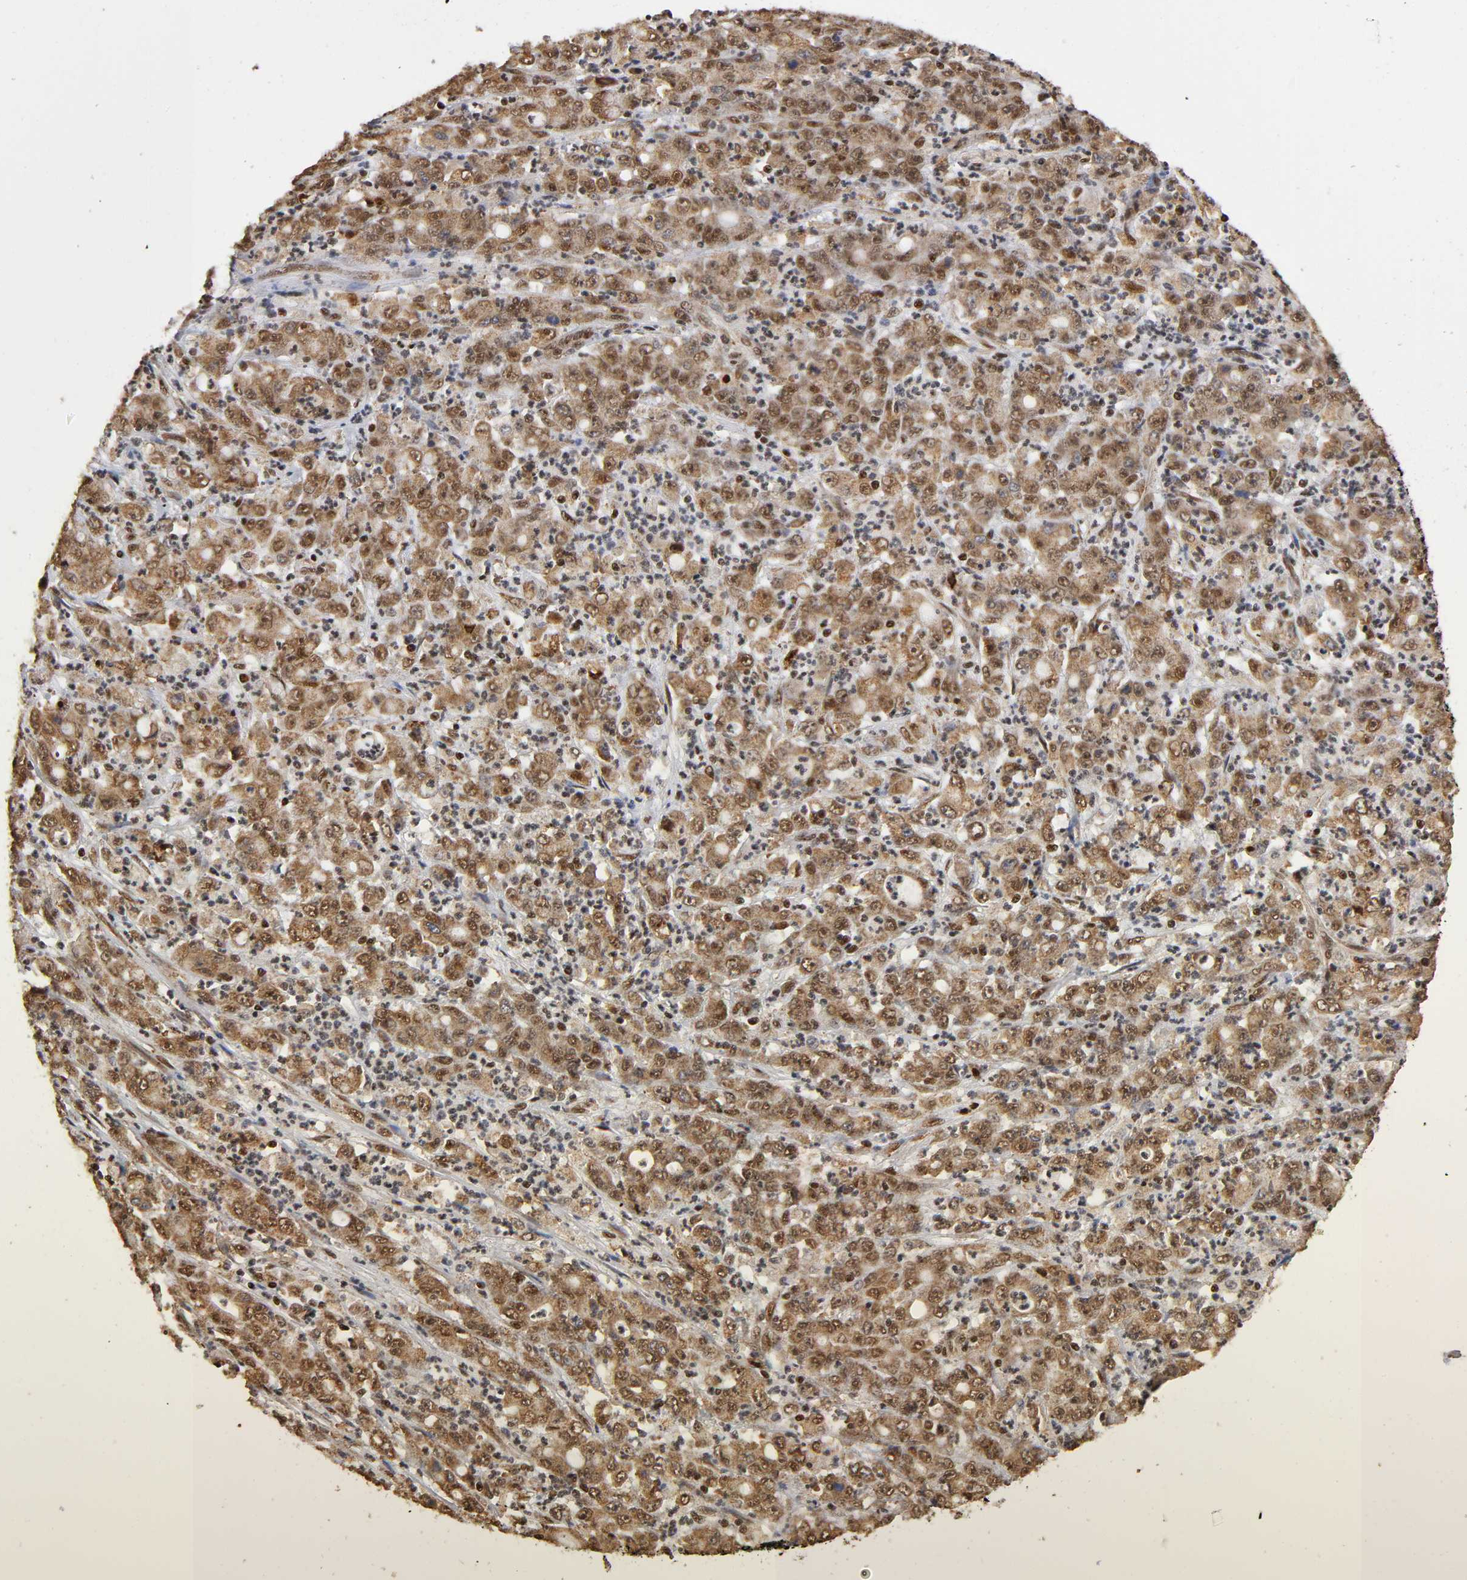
{"staining": {"intensity": "strong", "quantity": ">75%", "location": "cytoplasmic/membranous,nuclear"}, "tissue": "stomach cancer", "cell_type": "Tumor cells", "image_type": "cancer", "snomed": [{"axis": "morphology", "description": "Adenocarcinoma, NOS"}, {"axis": "topography", "description": "Stomach, lower"}], "caption": "The photomicrograph exhibits staining of stomach cancer (adenocarcinoma), revealing strong cytoplasmic/membranous and nuclear protein positivity (brown color) within tumor cells.", "gene": "RNF122", "patient": {"sex": "female", "age": 71}}